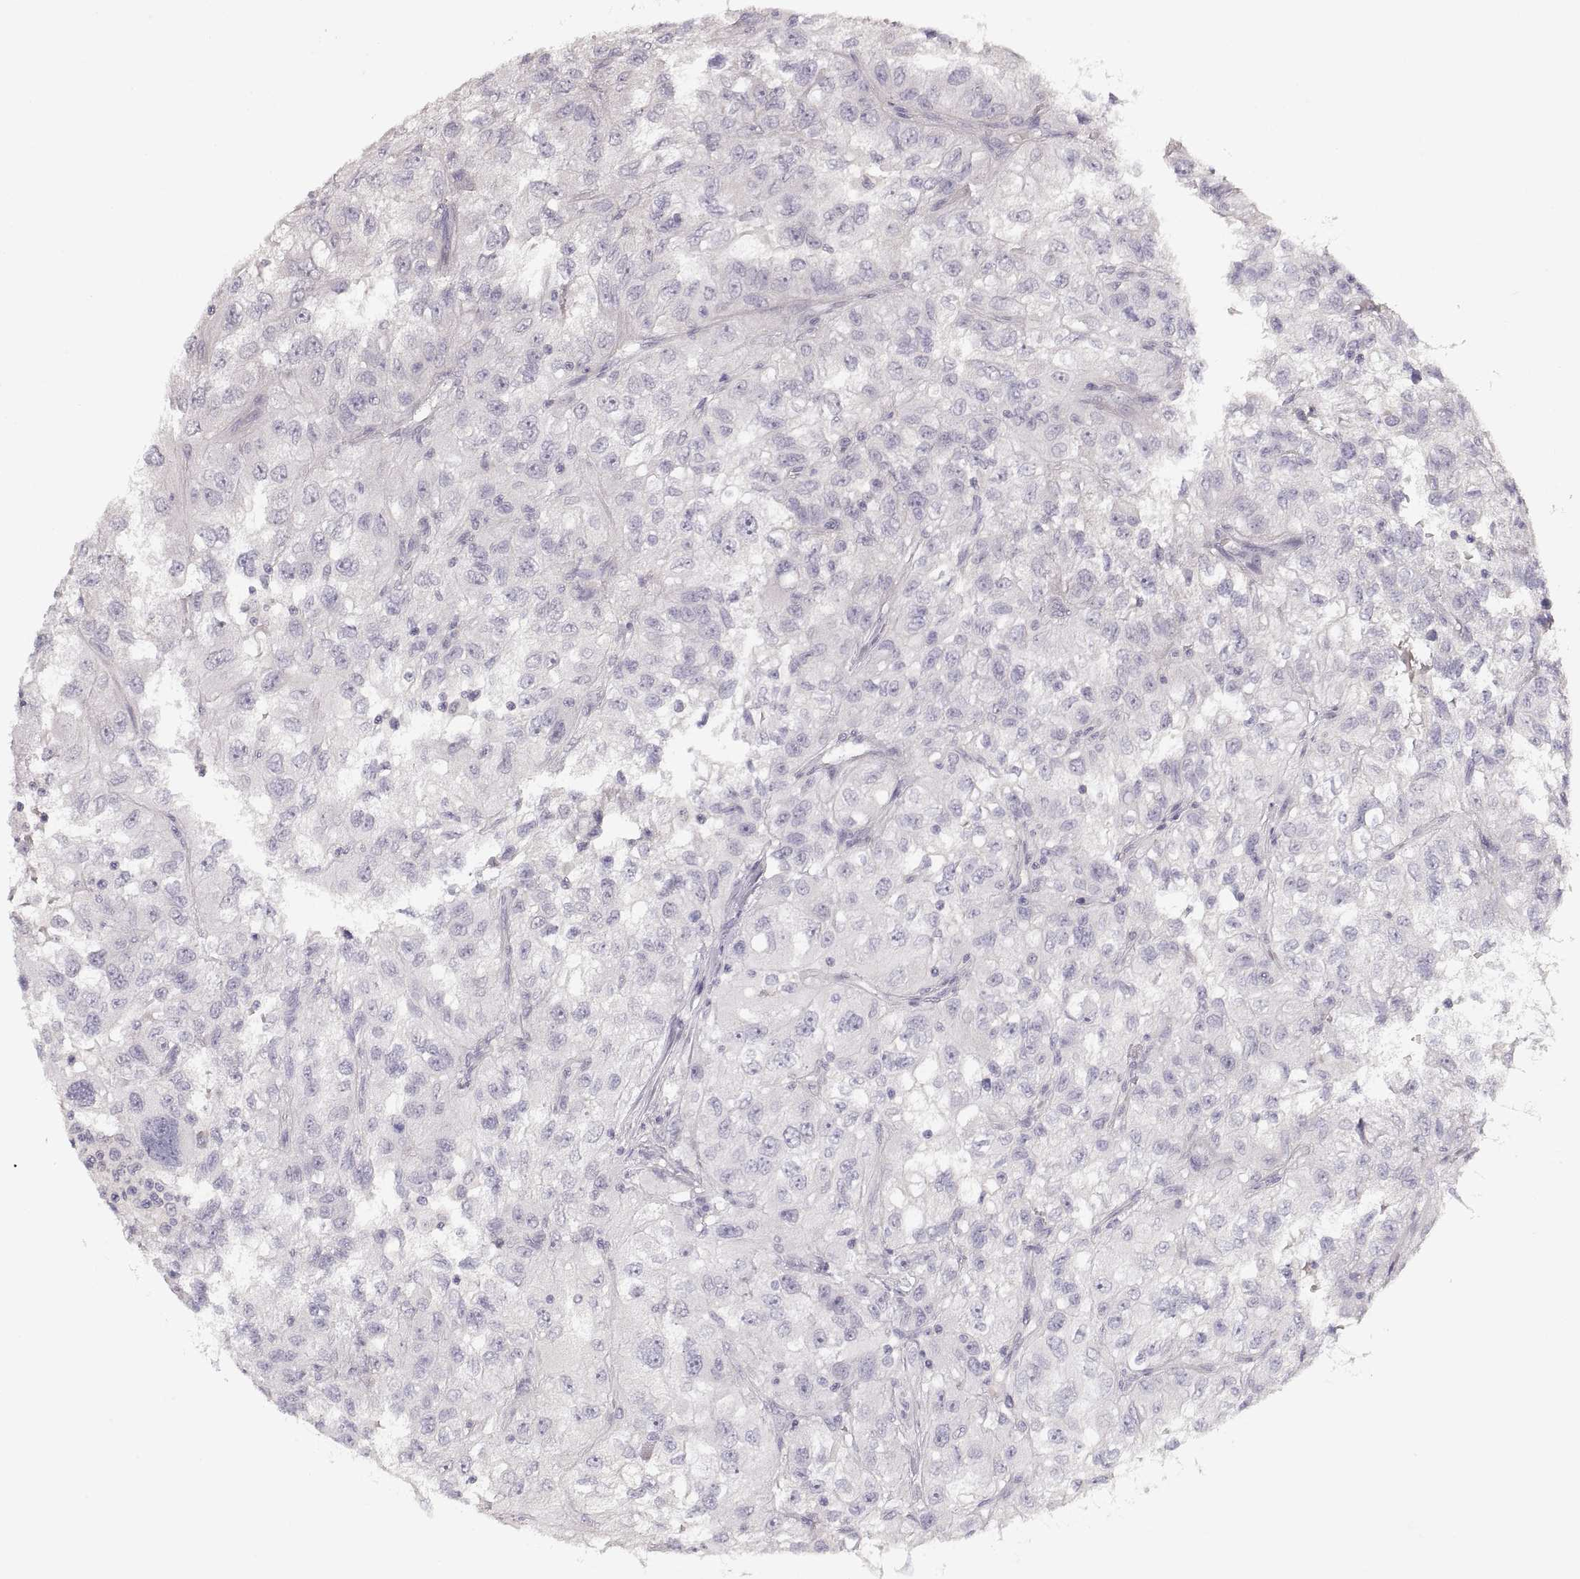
{"staining": {"intensity": "negative", "quantity": "none", "location": "none"}, "tissue": "renal cancer", "cell_type": "Tumor cells", "image_type": "cancer", "snomed": [{"axis": "morphology", "description": "Adenocarcinoma, NOS"}, {"axis": "topography", "description": "Kidney"}], "caption": "Immunohistochemistry (IHC) micrograph of adenocarcinoma (renal) stained for a protein (brown), which shows no staining in tumor cells.", "gene": "PCSK2", "patient": {"sex": "male", "age": 64}}